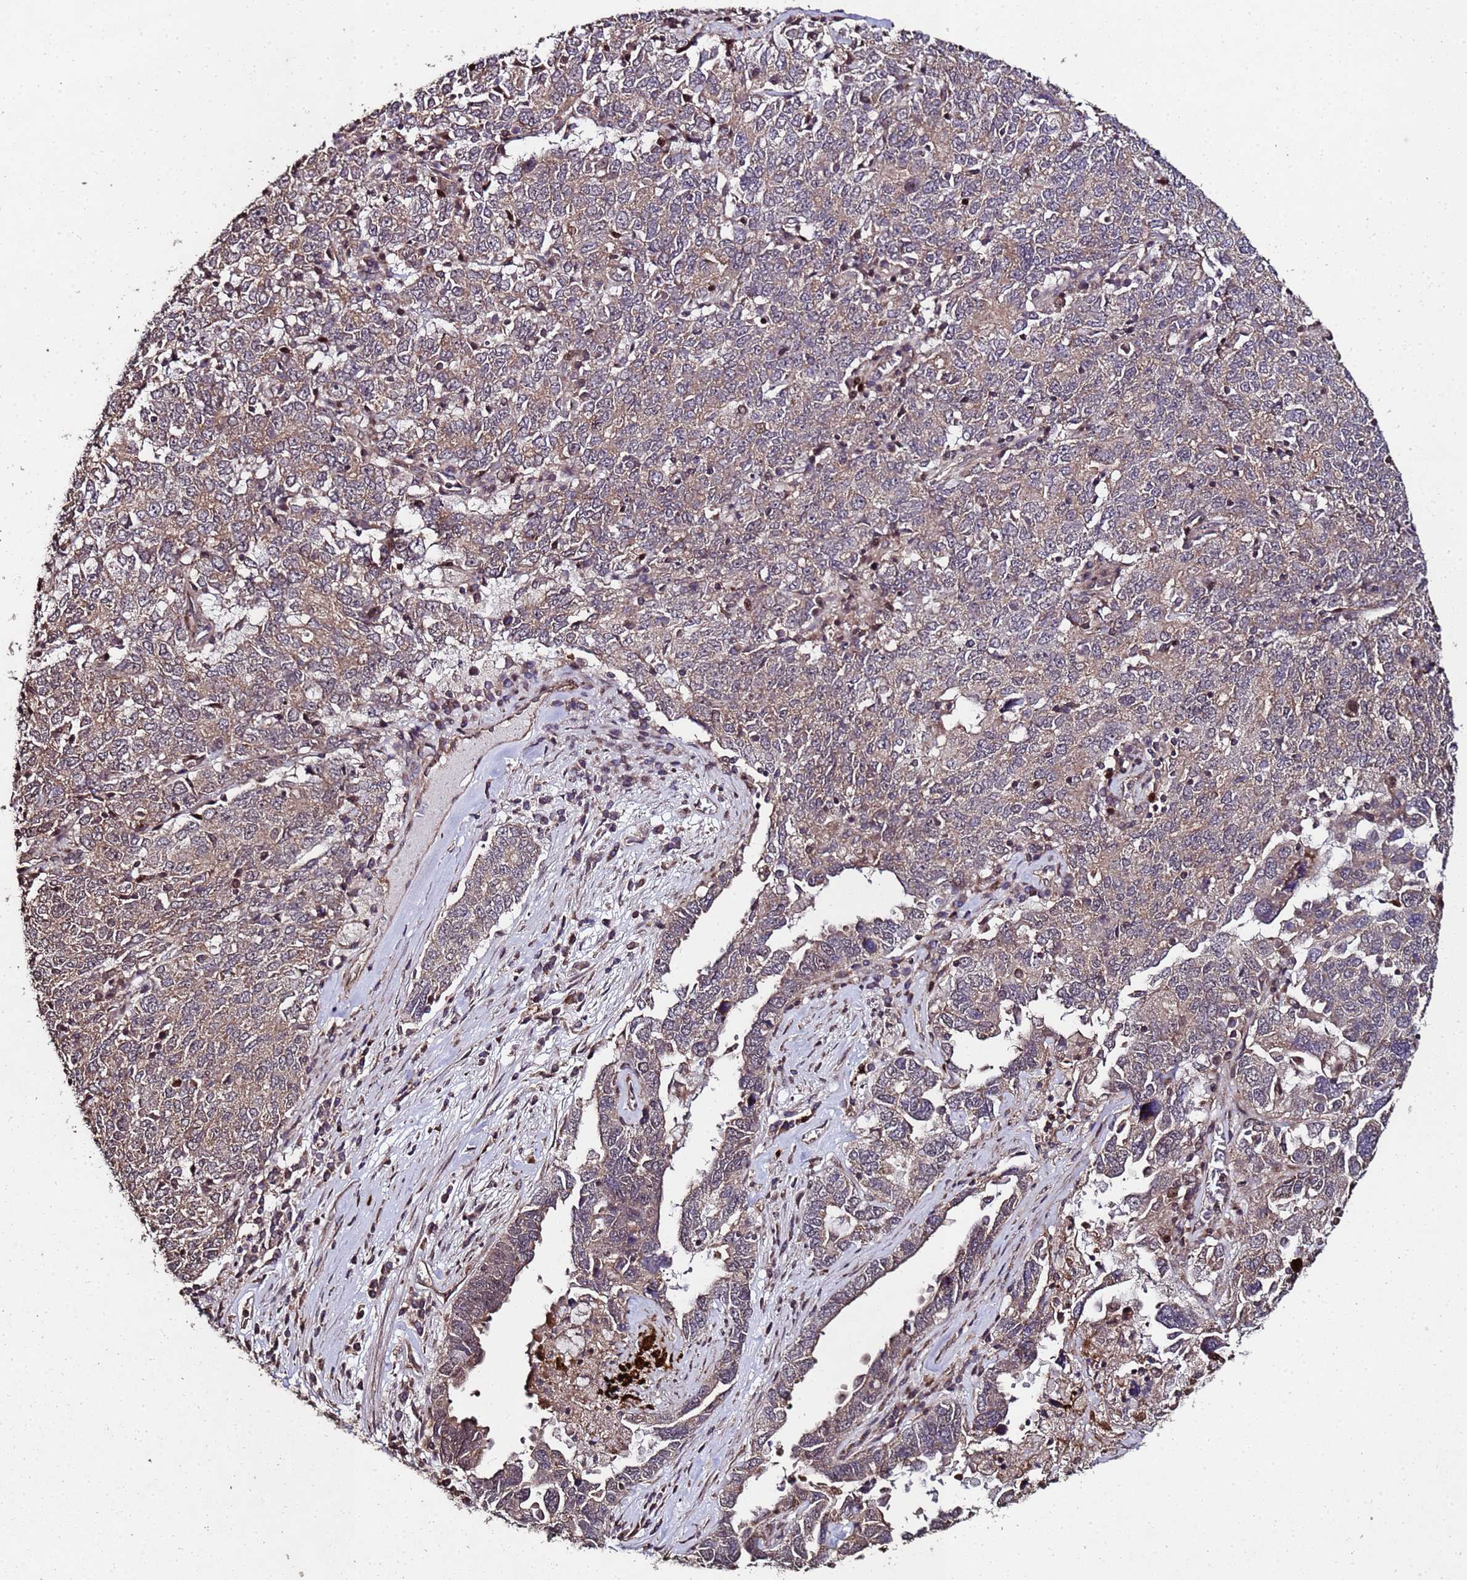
{"staining": {"intensity": "weak", "quantity": ">75%", "location": "cytoplasmic/membranous"}, "tissue": "ovarian cancer", "cell_type": "Tumor cells", "image_type": "cancer", "snomed": [{"axis": "morphology", "description": "Carcinoma, endometroid"}, {"axis": "topography", "description": "Ovary"}], "caption": "Ovarian endometroid carcinoma stained with immunohistochemistry (IHC) shows weak cytoplasmic/membranous positivity in about >75% of tumor cells.", "gene": "PRODH", "patient": {"sex": "female", "age": 62}}